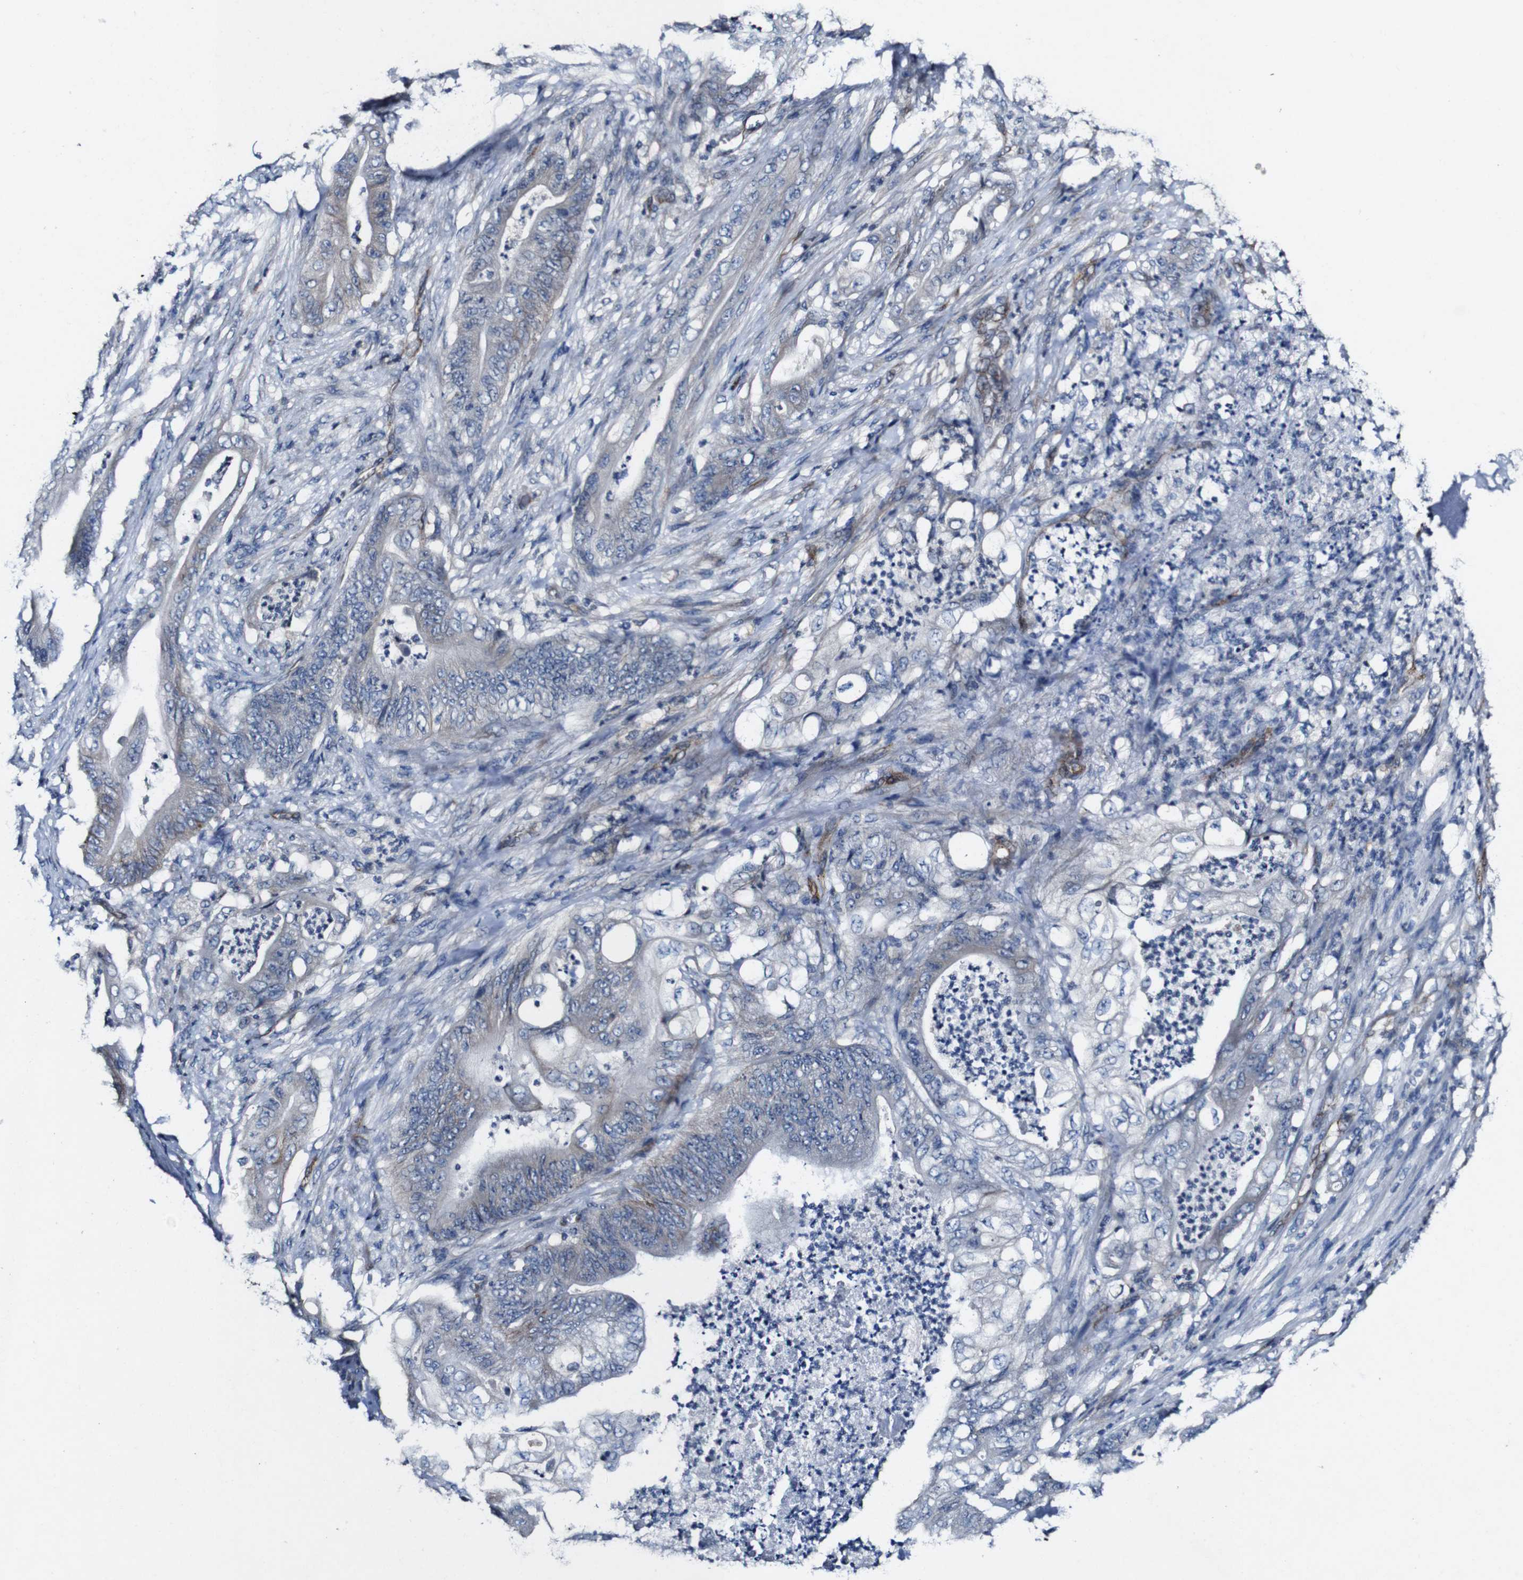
{"staining": {"intensity": "weak", "quantity": "<25%", "location": "cytoplasmic/membranous"}, "tissue": "stomach cancer", "cell_type": "Tumor cells", "image_type": "cancer", "snomed": [{"axis": "morphology", "description": "Adenocarcinoma, NOS"}, {"axis": "topography", "description": "Stomach"}], "caption": "DAB (3,3'-diaminobenzidine) immunohistochemical staining of stomach cancer shows no significant positivity in tumor cells.", "gene": "GRAMD1A", "patient": {"sex": "female", "age": 73}}